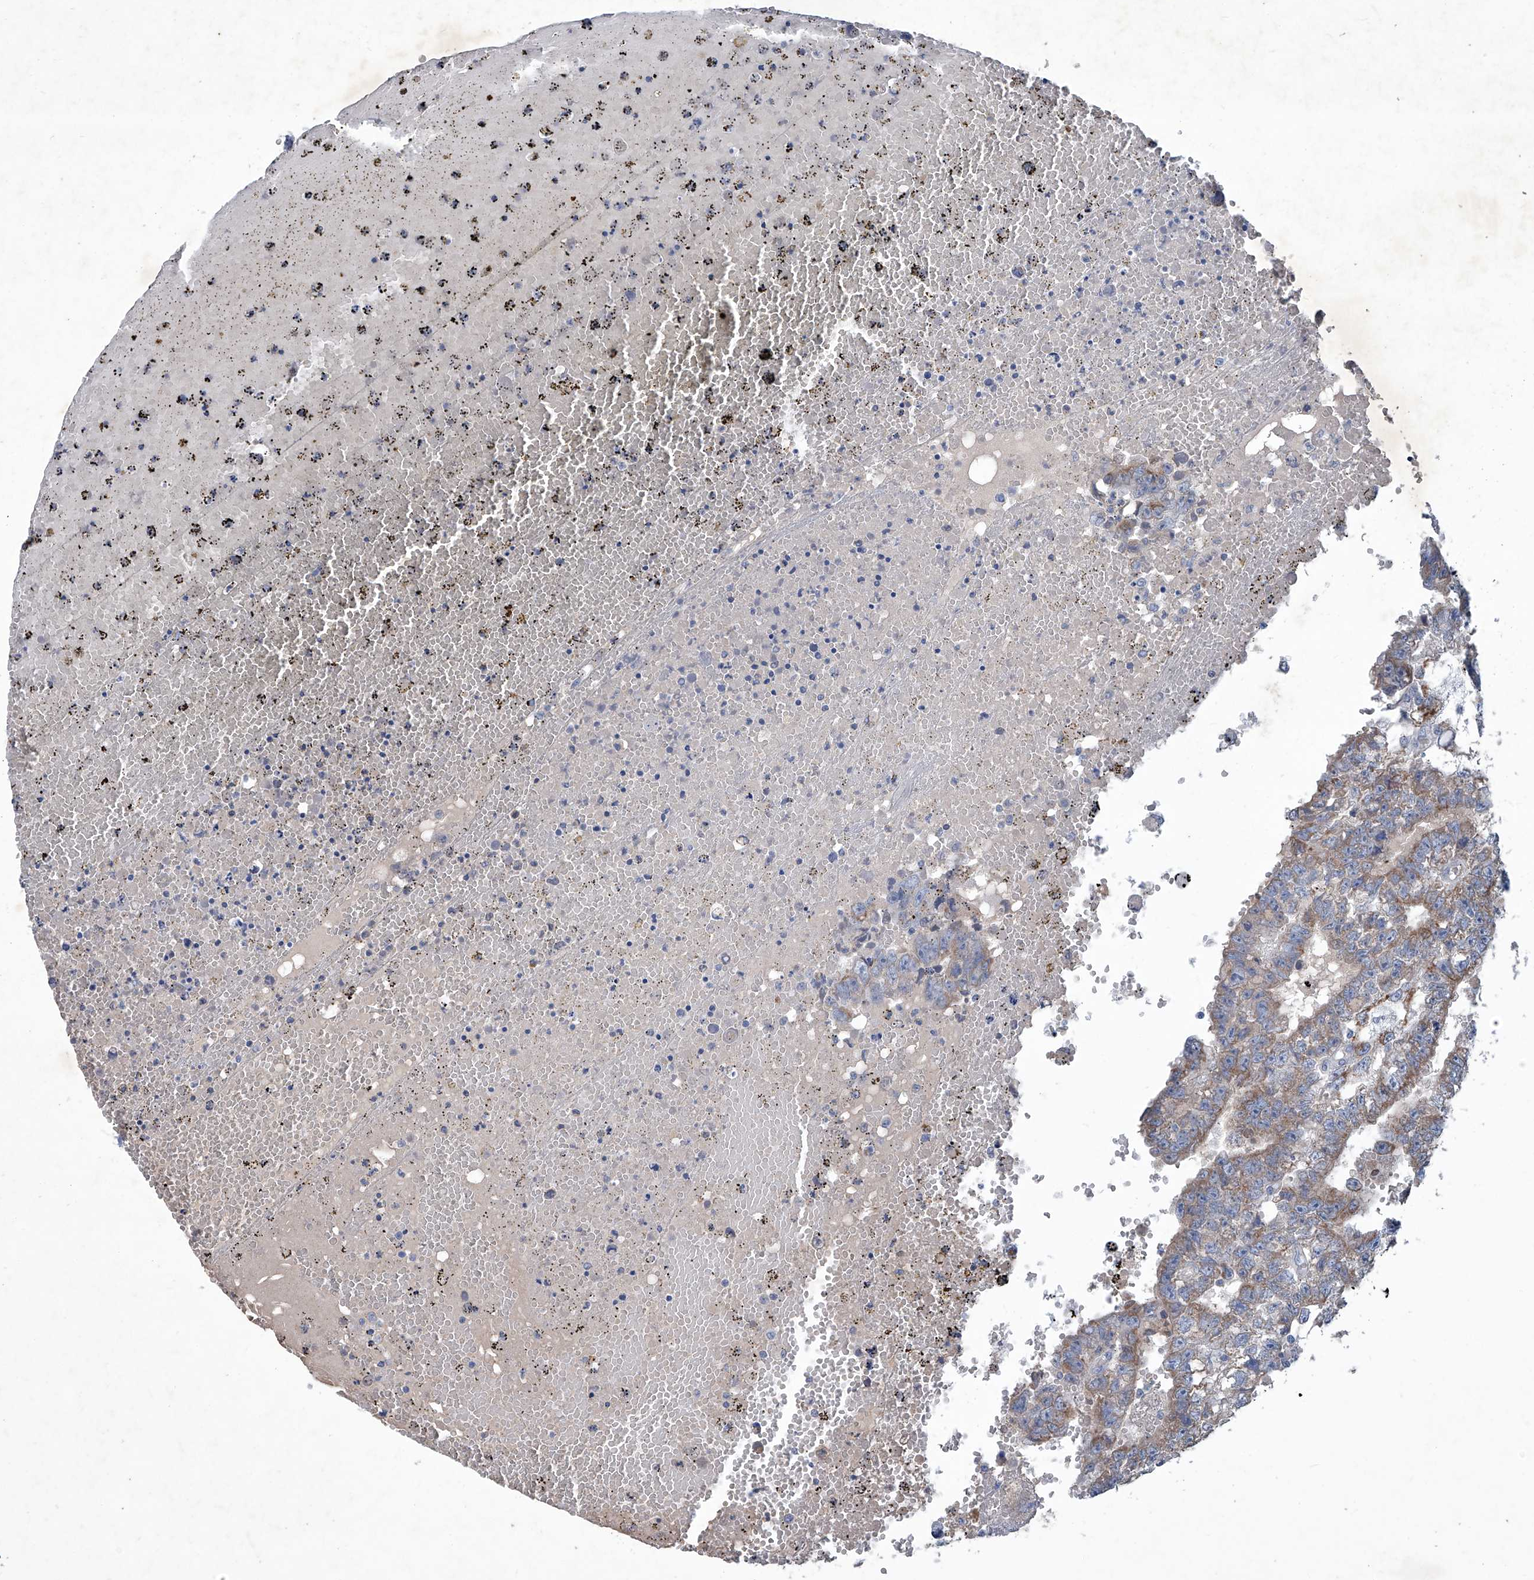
{"staining": {"intensity": "weak", "quantity": "25%-75%", "location": "cytoplasmic/membranous"}, "tissue": "testis cancer", "cell_type": "Tumor cells", "image_type": "cancer", "snomed": [{"axis": "morphology", "description": "Carcinoma, Embryonal, NOS"}, {"axis": "topography", "description": "Testis"}], "caption": "Protein expression analysis of human testis embryonal carcinoma reveals weak cytoplasmic/membranous positivity in approximately 25%-75% of tumor cells.", "gene": "MTARC1", "patient": {"sex": "male", "age": 25}}